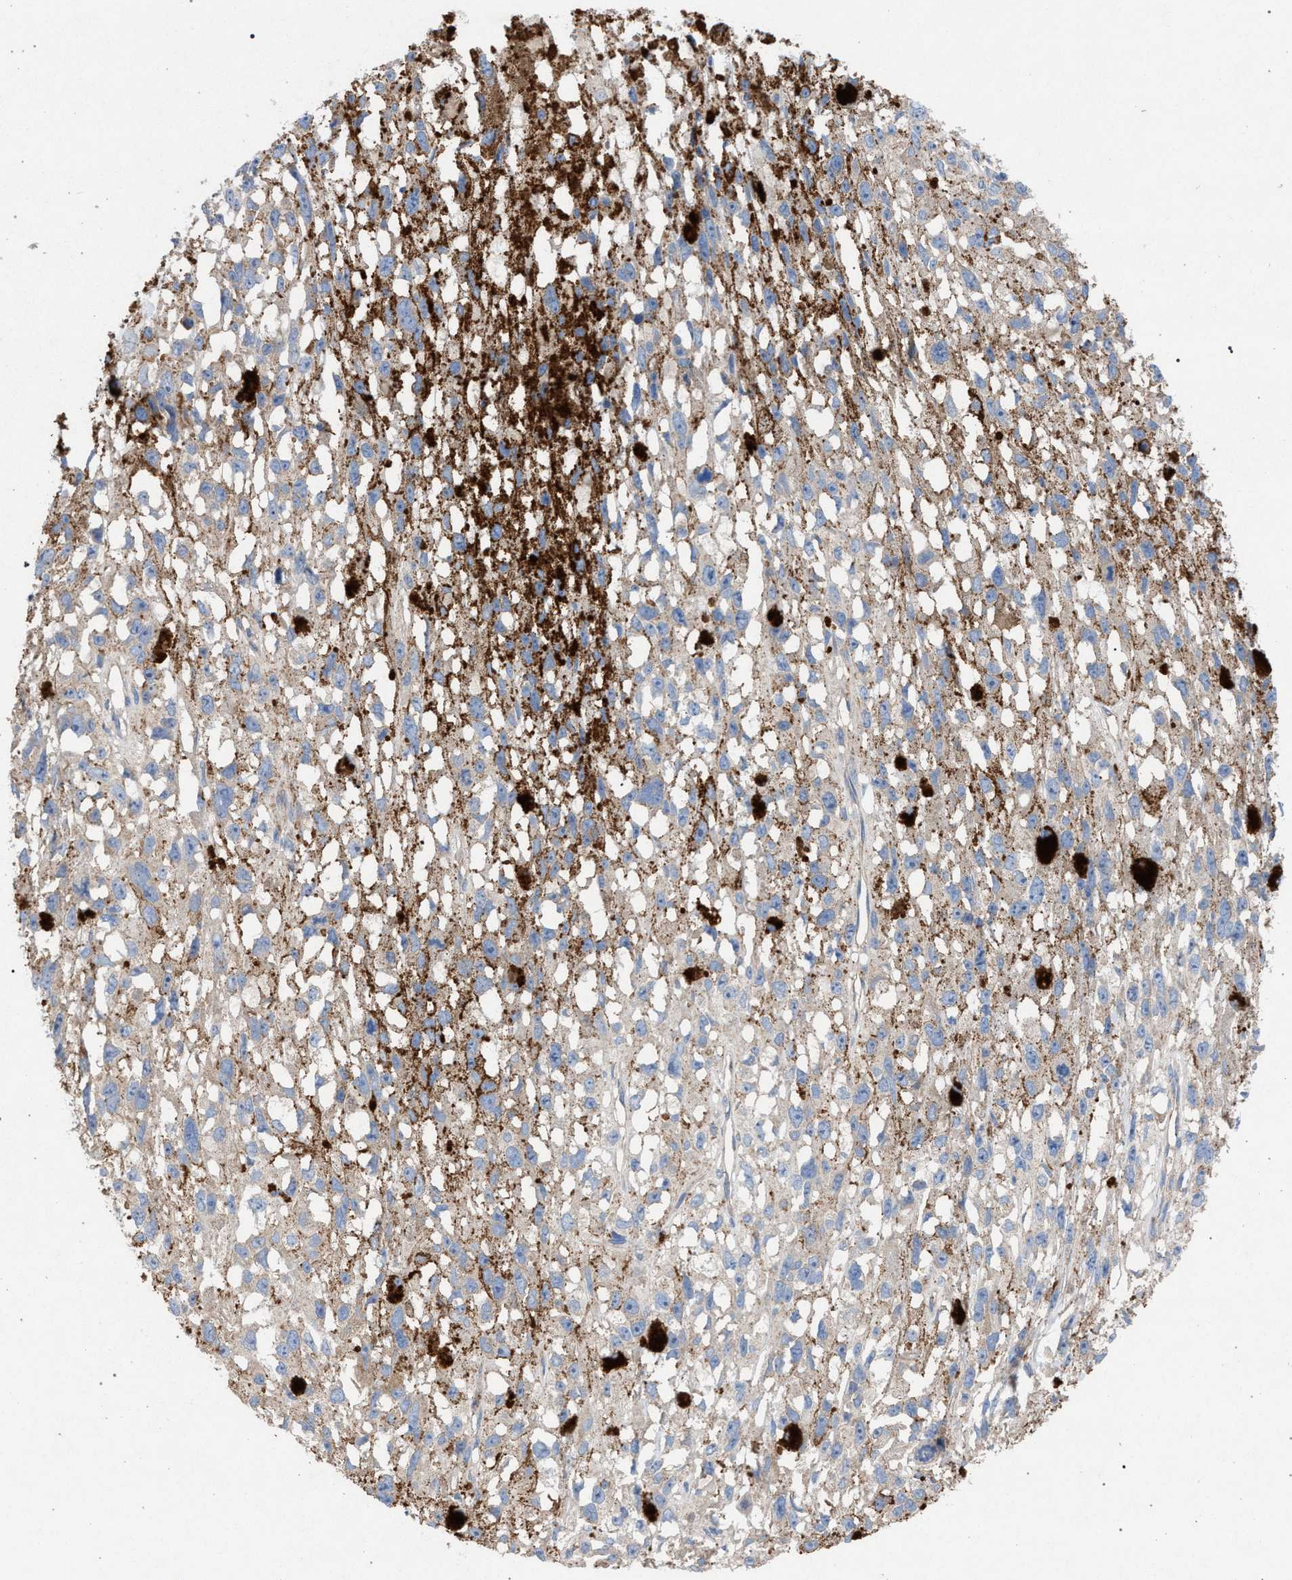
{"staining": {"intensity": "negative", "quantity": "none", "location": "none"}, "tissue": "melanoma", "cell_type": "Tumor cells", "image_type": "cancer", "snomed": [{"axis": "morphology", "description": "Malignant melanoma, Metastatic site"}, {"axis": "topography", "description": "Lymph node"}], "caption": "Immunohistochemical staining of human melanoma reveals no significant positivity in tumor cells.", "gene": "VPS13A", "patient": {"sex": "male", "age": 59}}